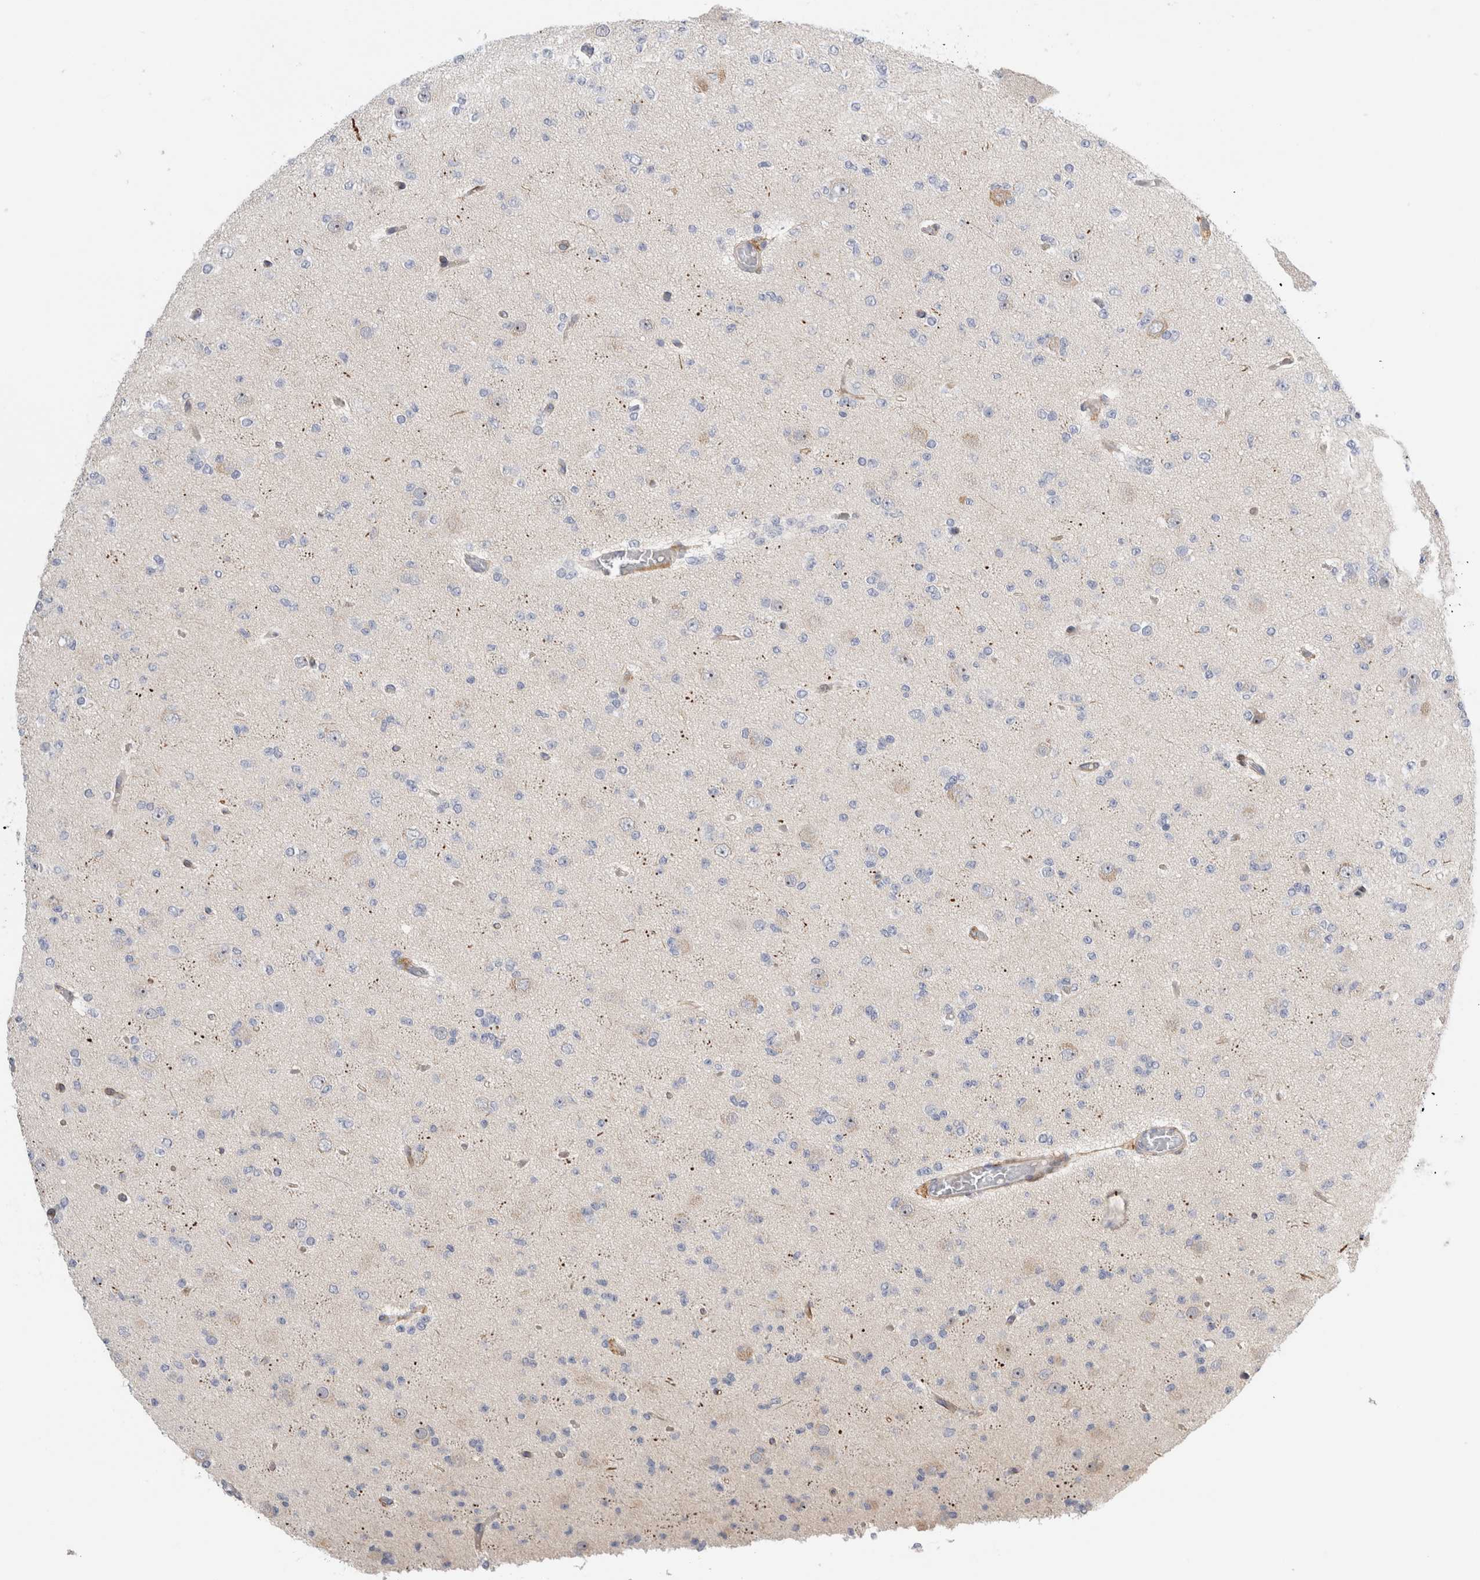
{"staining": {"intensity": "negative", "quantity": "none", "location": "none"}, "tissue": "glioma", "cell_type": "Tumor cells", "image_type": "cancer", "snomed": [{"axis": "morphology", "description": "Glioma, malignant, Low grade"}, {"axis": "topography", "description": "Brain"}], "caption": "Immunohistochemistry (IHC) photomicrograph of neoplastic tissue: glioma stained with DAB (3,3'-diaminobenzidine) displays no significant protein staining in tumor cells.", "gene": "SLC20A2", "patient": {"sex": "female", "age": 22}}